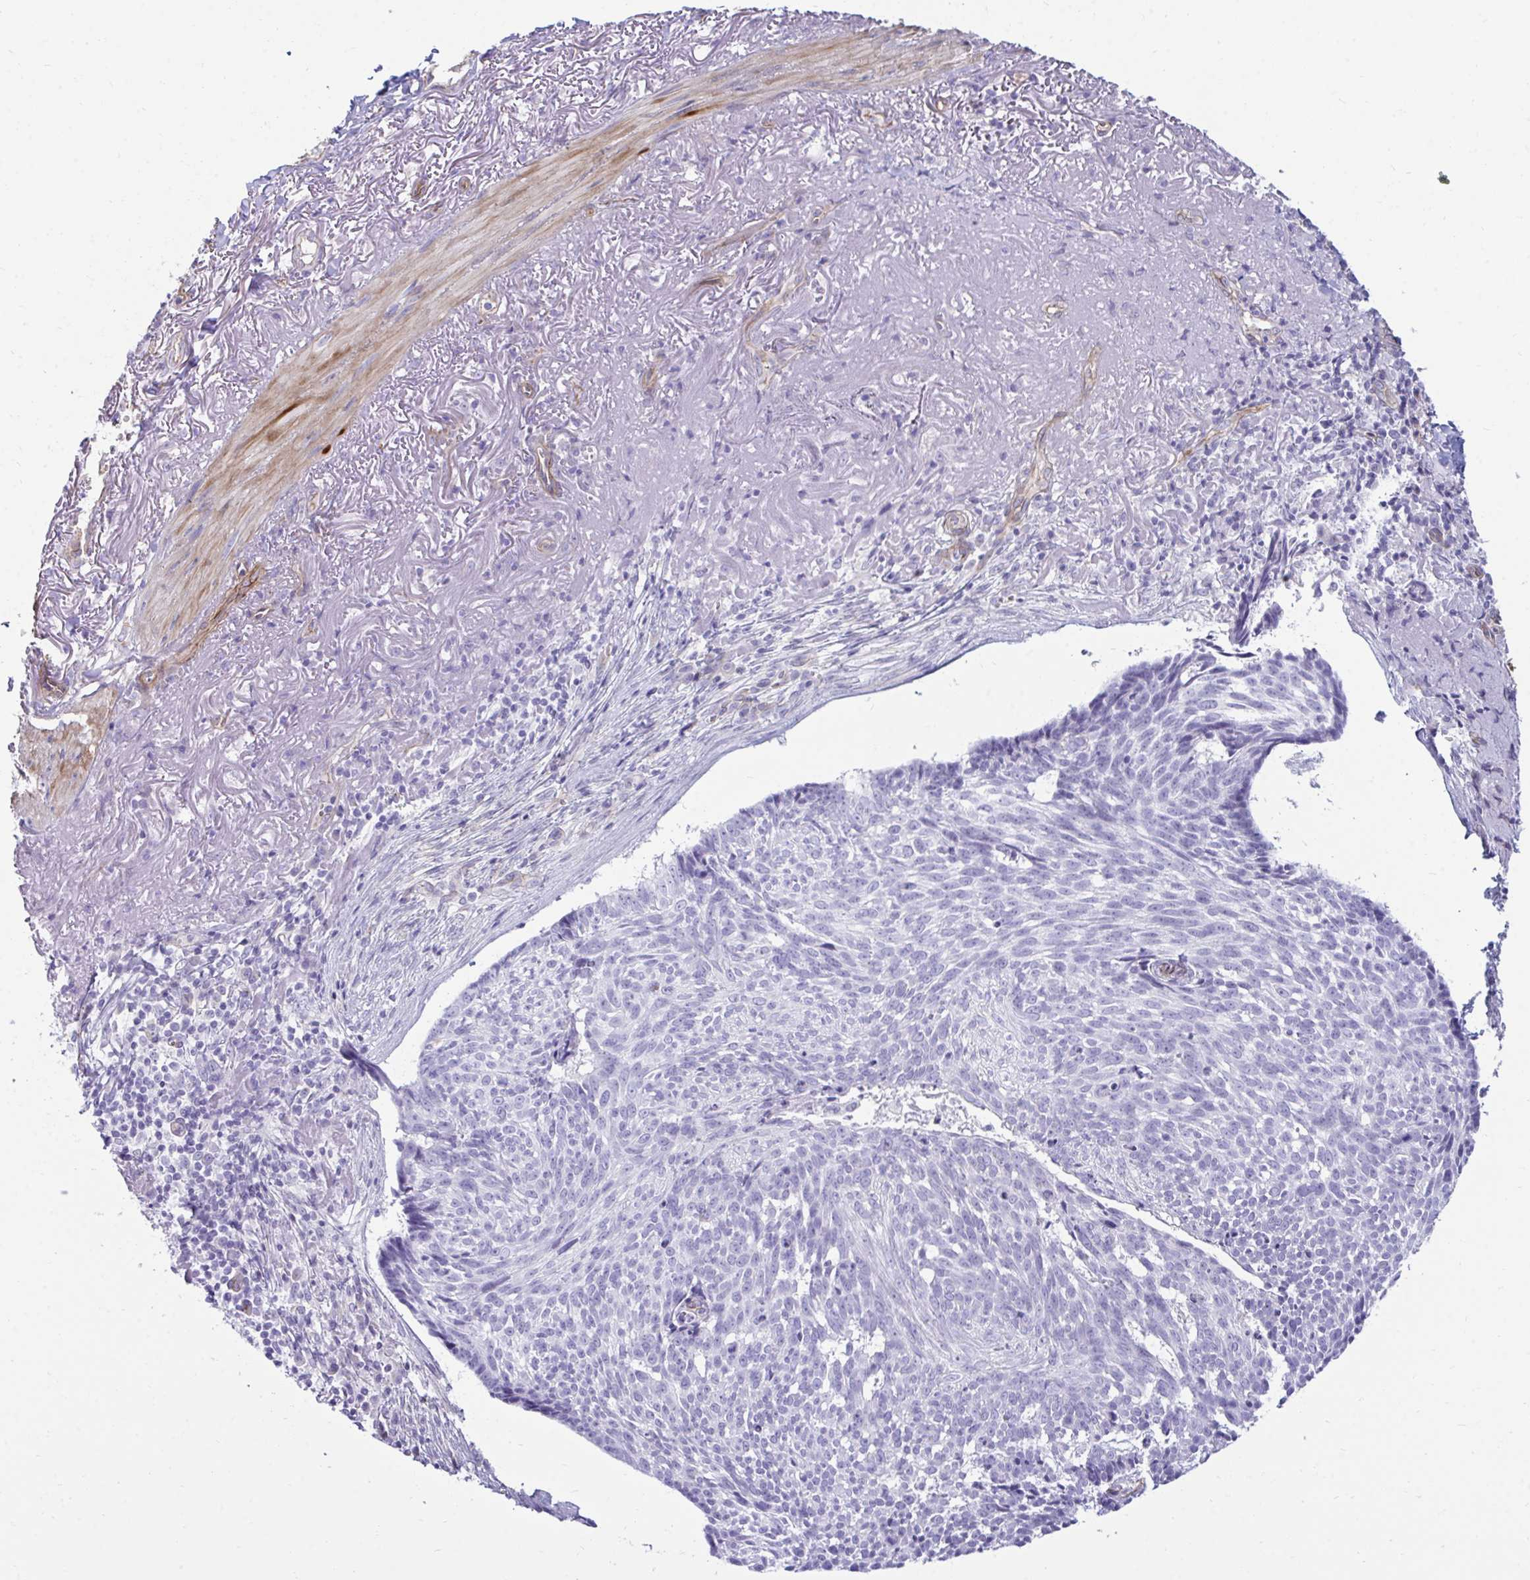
{"staining": {"intensity": "negative", "quantity": "none", "location": "none"}, "tissue": "skin cancer", "cell_type": "Tumor cells", "image_type": "cancer", "snomed": [{"axis": "morphology", "description": "Basal cell carcinoma"}, {"axis": "topography", "description": "Skin"}, {"axis": "topography", "description": "Skin of face"}], "caption": "The photomicrograph reveals no staining of tumor cells in basal cell carcinoma (skin). Nuclei are stained in blue.", "gene": "UBL3", "patient": {"sex": "female", "age": 95}}